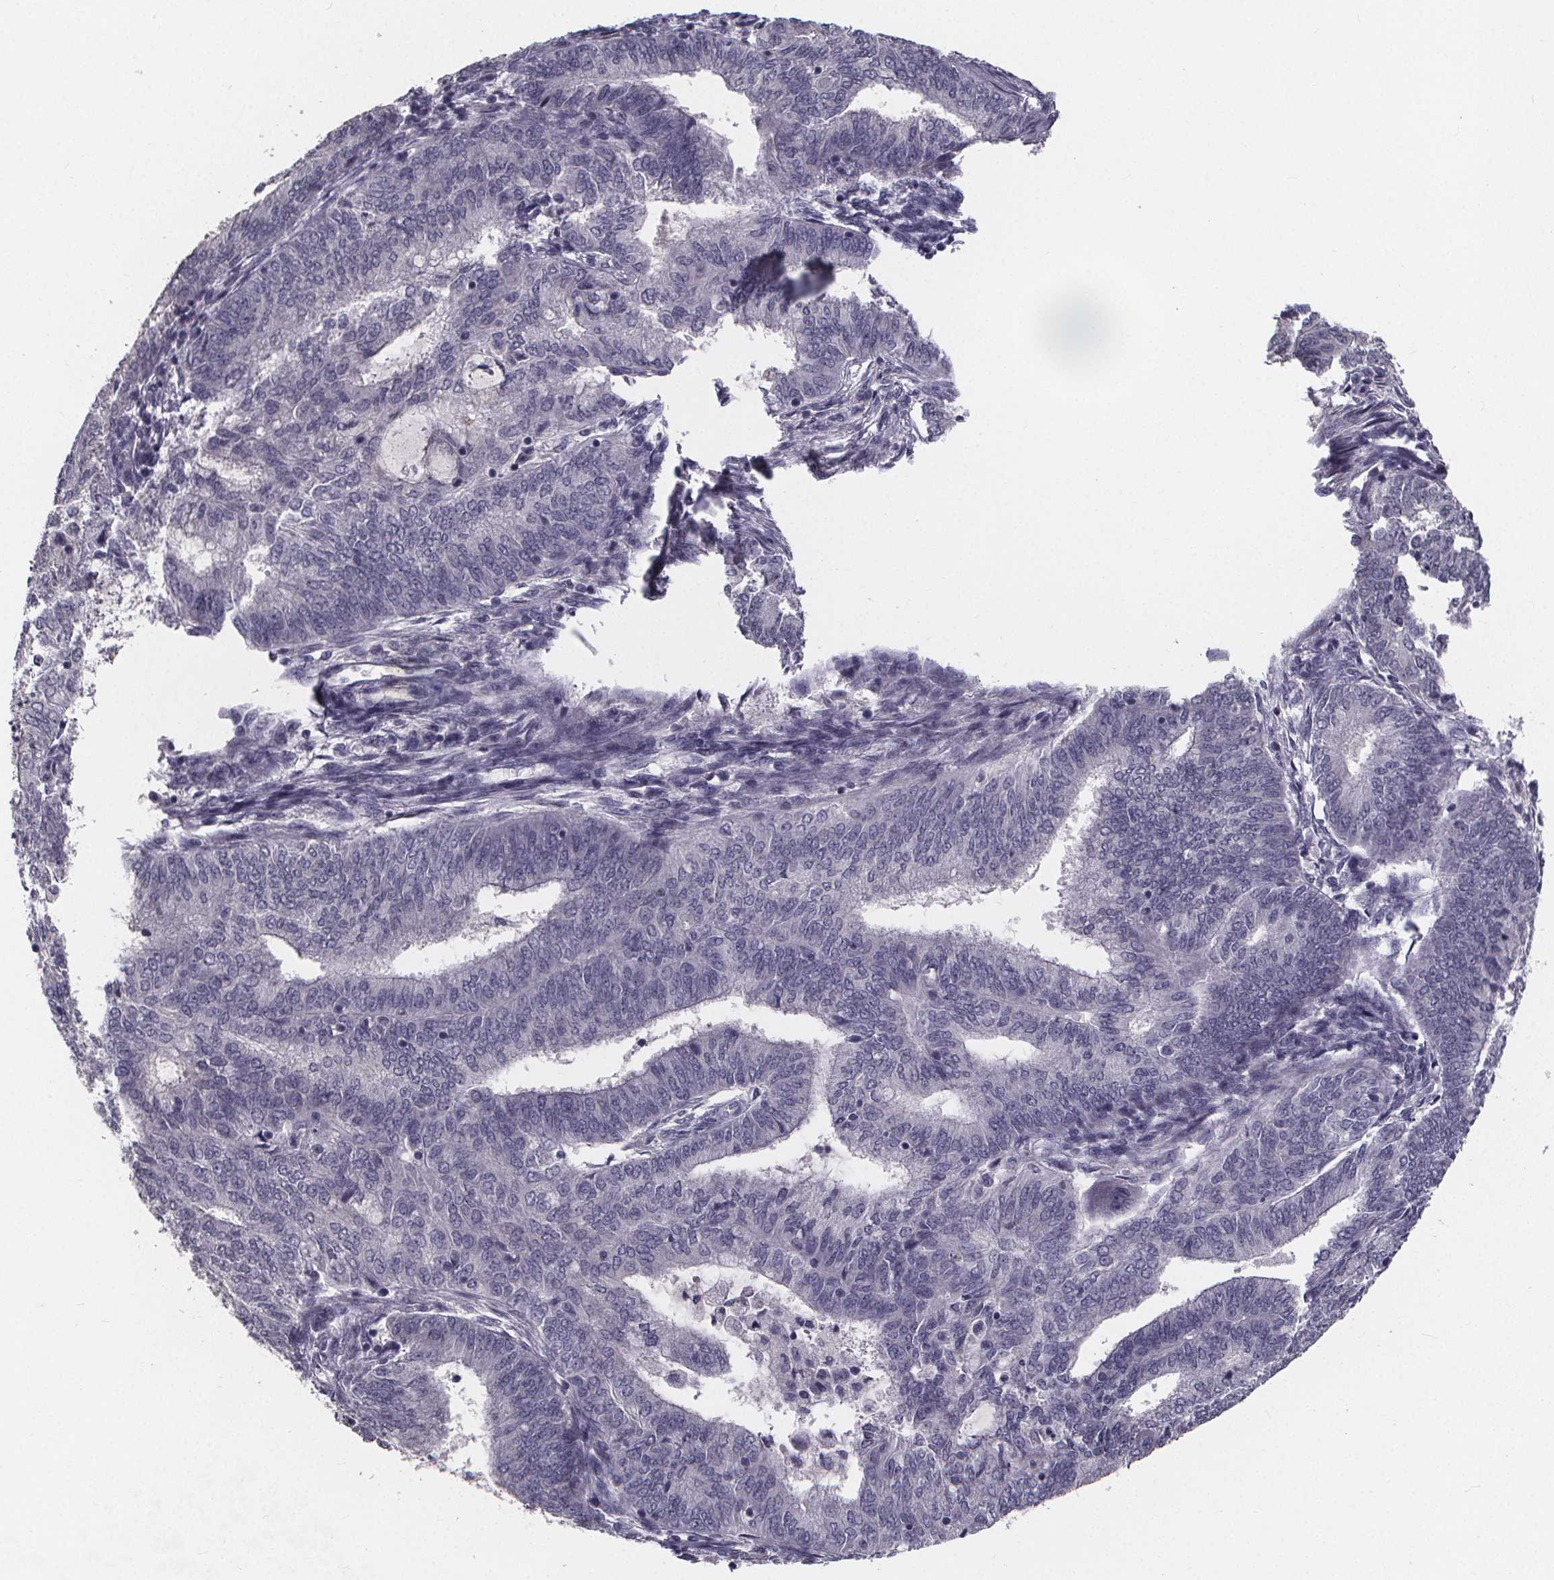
{"staining": {"intensity": "negative", "quantity": "none", "location": "none"}, "tissue": "endometrial cancer", "cell_type": "Tumor cells", "image_type": "cancer", "snomed": [{"axis": "morphology", "description": "Adenocarcinoma, NOS"}, {"axis": "topography", "description": "Endometrium"}], "caption": "Adenocarcinoma (endometrial) was stained to show a protein in brown. There is no significant expression in tumor cells.", "gene": "AGT", "patient": {"sex": "female", "age": 62}}